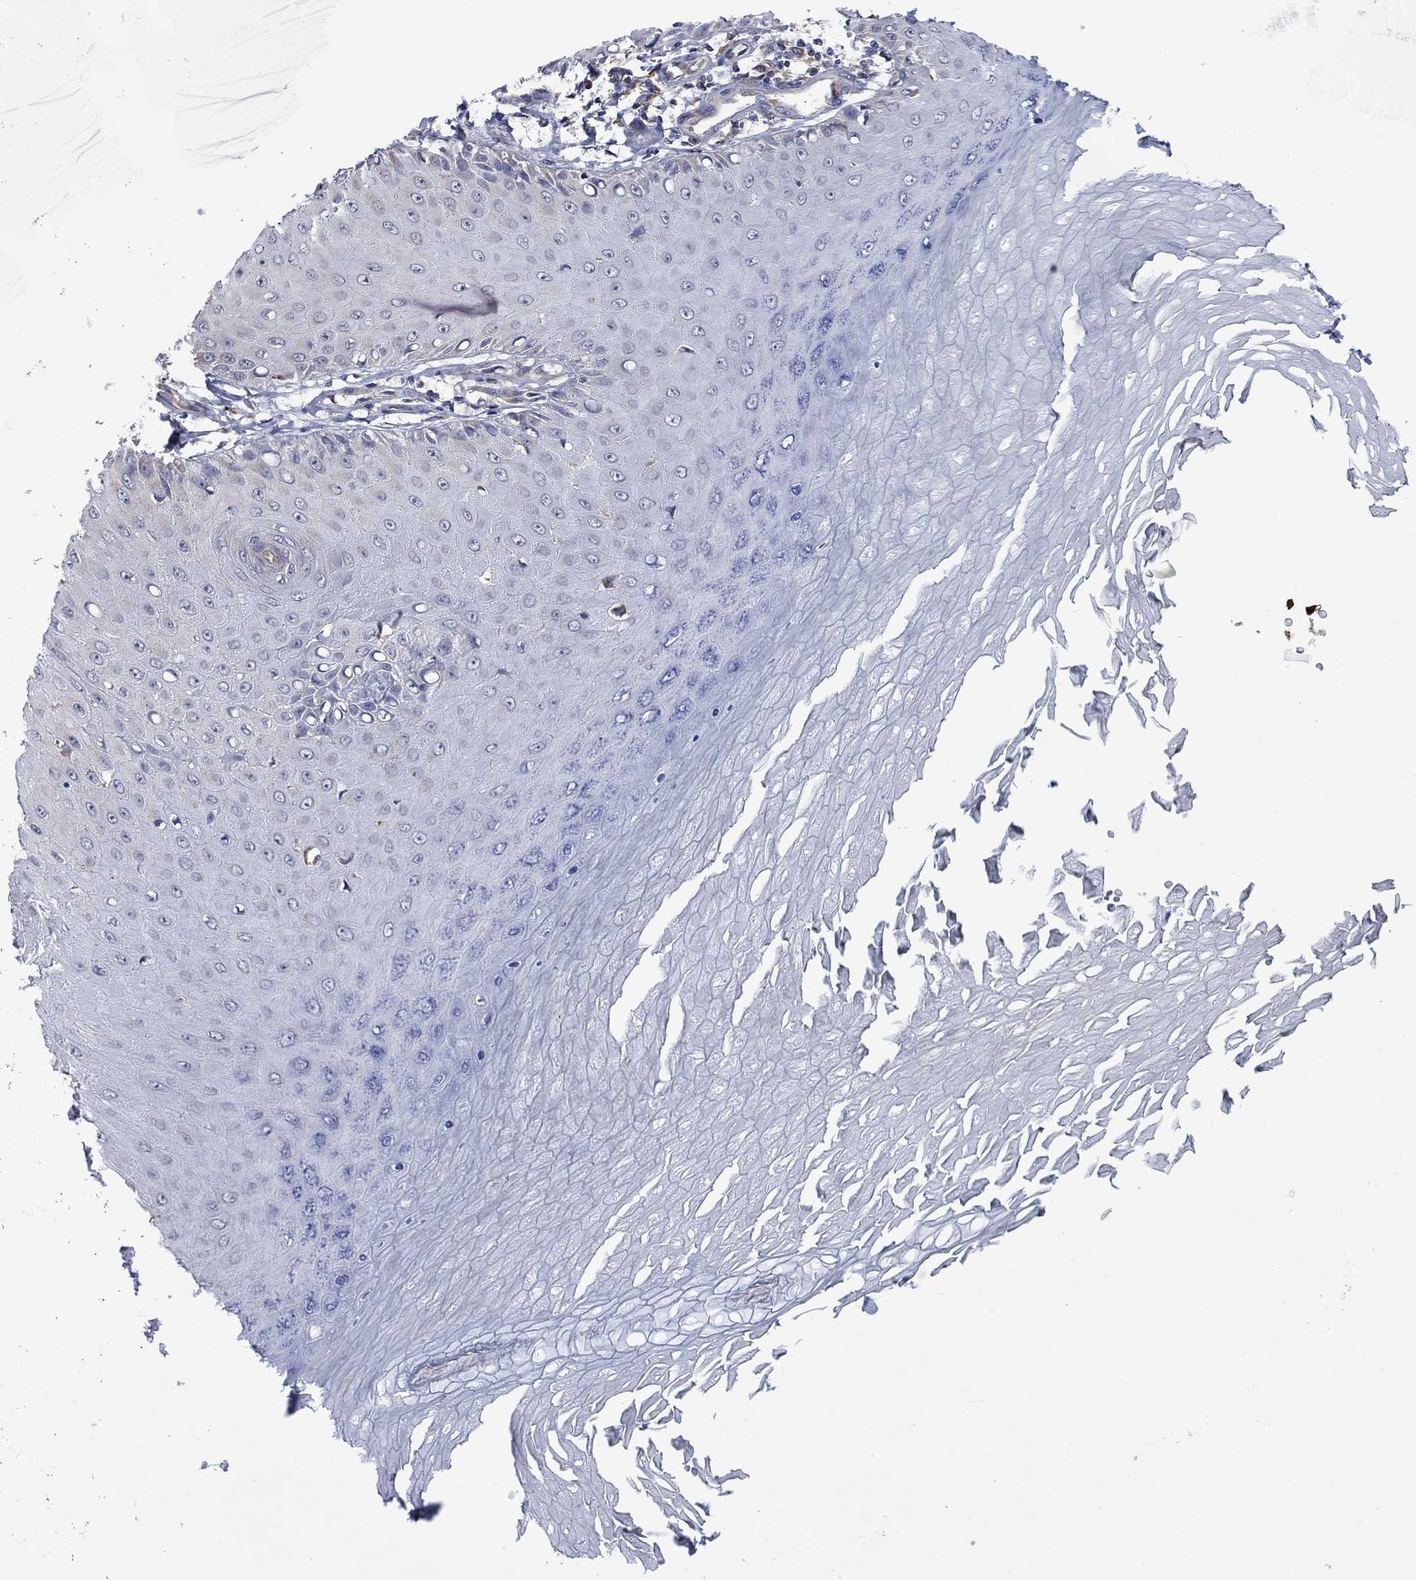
{"staining": {"intensity": "negative", "quantity": "none", "location": "none"}, "tissue": "skin cancer", "cell_type": "Tumor cells", "image_type": "cancer", "snomed": [{"axis": "morphology", "description": "Inflammation, NOS"}, {"axis": "morphology", "description": "Squamous cell carcinoma, NOS"}, {"axis": "topography", "description": "Skin"}], "caption": "Immunohistochemical staining of skin cancer (squamous cell carcinoma) reveals no significant positivity in tumor cells.", "gene": "FURIN", "patient": {"sex": "male", "age": 70}}